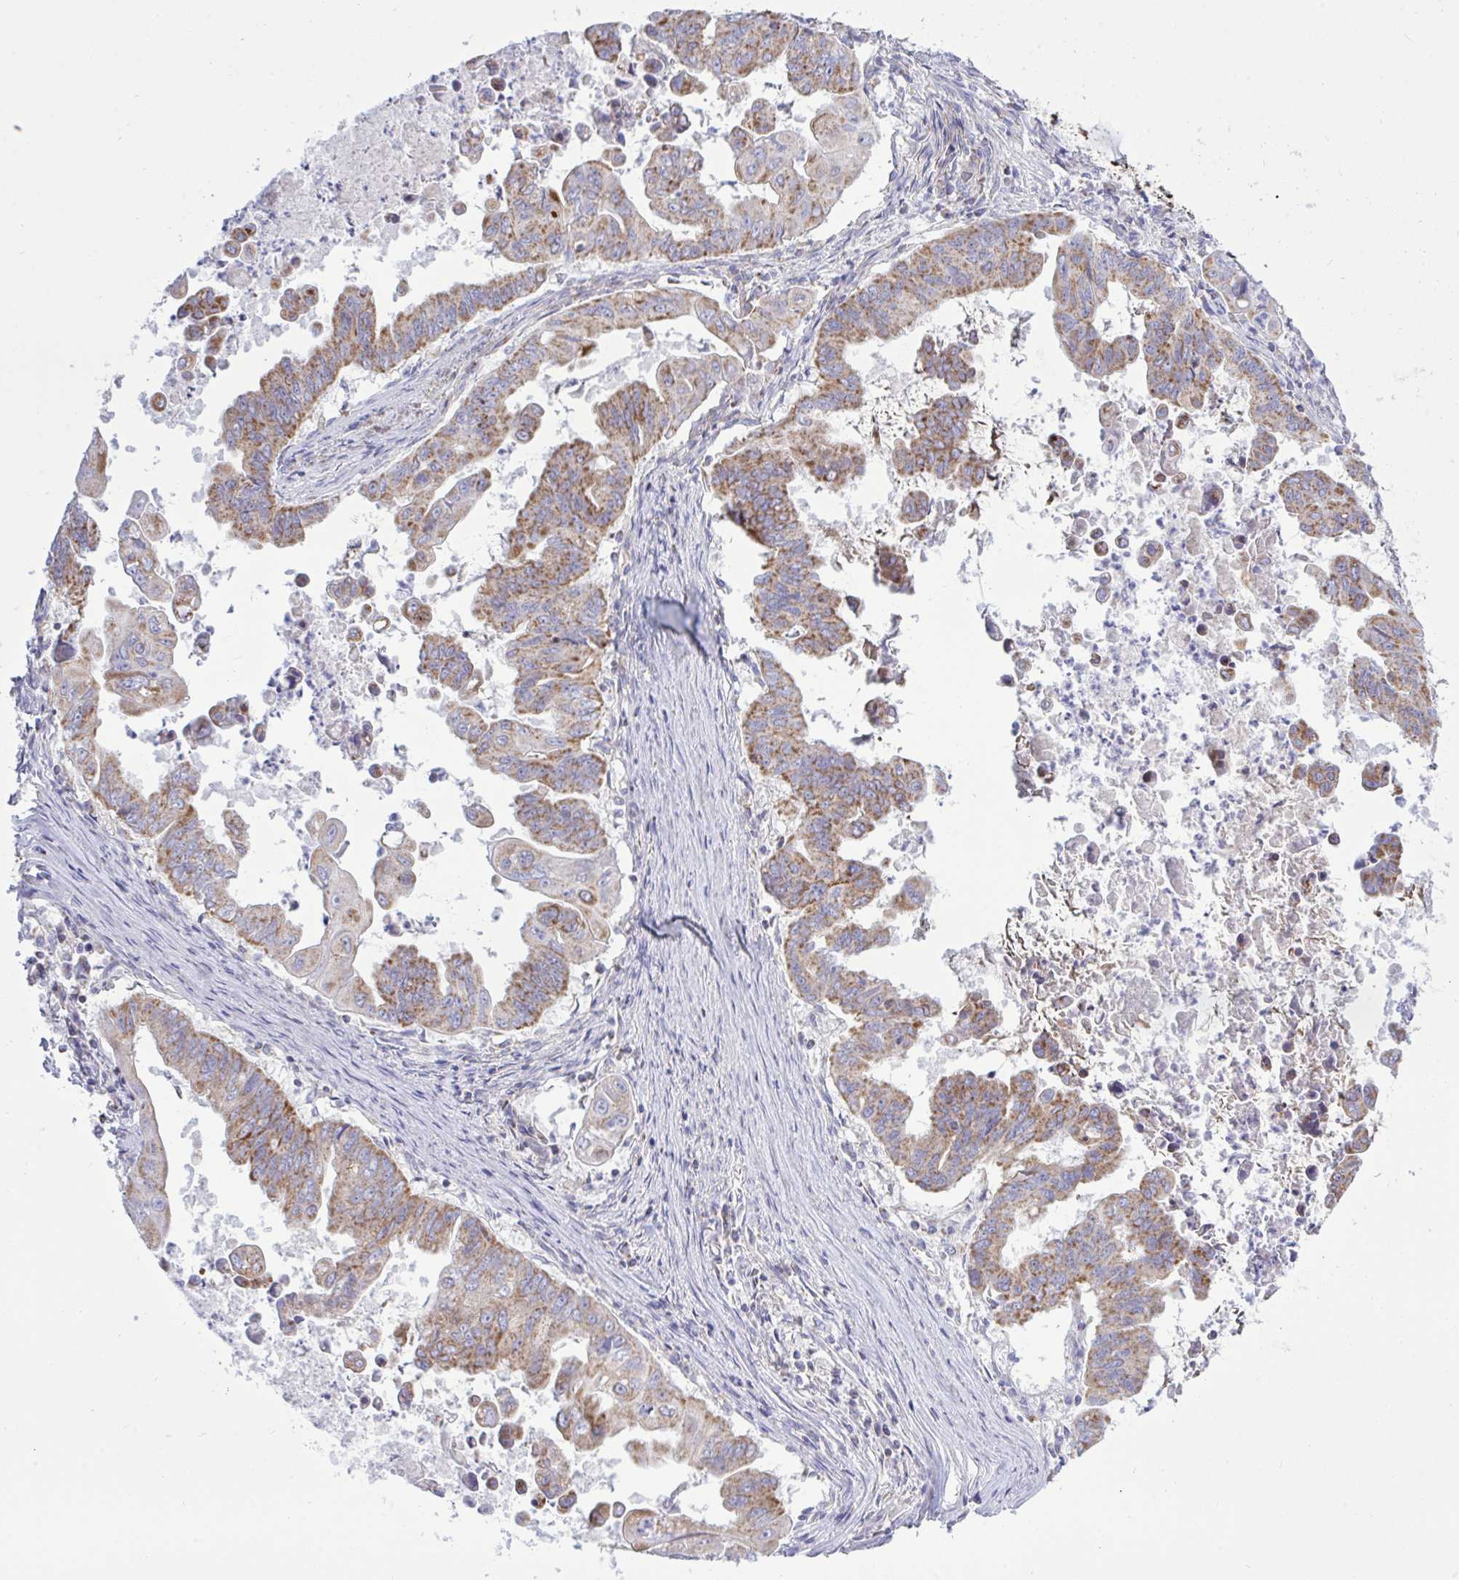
{"staining": {"intensity": "weak", "quantity": "25%-75%", "location": "cytoplasmic/membranous"}, "tissue": "stomach cancer", "cell_type": "Tumor cells", "image_type": "cancer", "snomed": [{"axis": "morphology", "description": "Adenocarcinoma, NOS"}, {"axis": "topography", "description": "Stomach, upper"}], "caption": "IHC of stomach adenocarcinoma exhibits low levels of weak cytoplasmic/membranous expression in approximately 25%-75% of tumor cells. (Brightfield microscopy of DAB IHC at high magnification).", "gene": "HSPE1", "patient": {"sex": "male", "age": 80}}